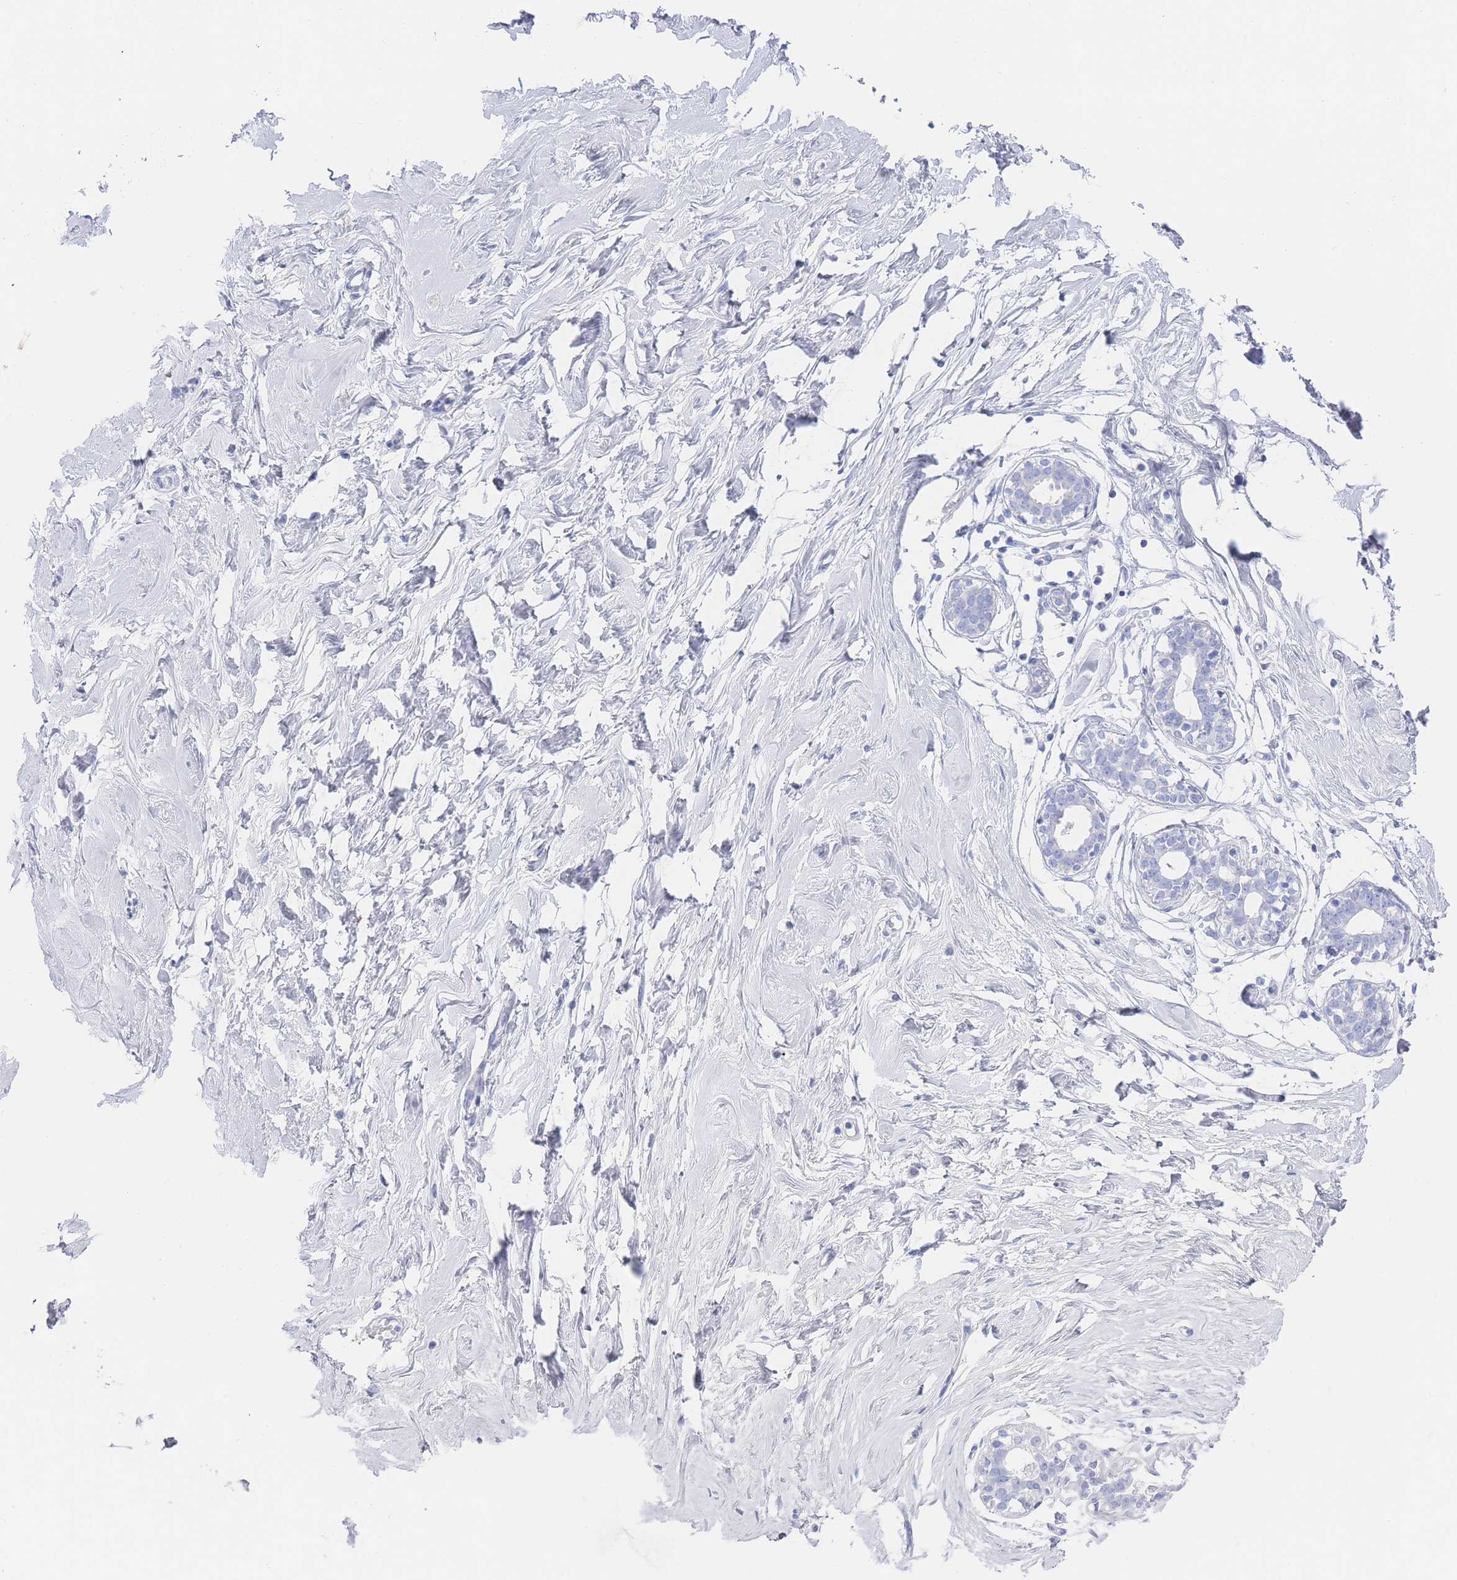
{"staining": {"intensity": "negative", "quantity": "none", "location": "none"}, "tissue": "breast", "cell_type": "Adipocytes", "image_type": "normal", "snomed": [{"axis": "morphology", "description": "Normal tissue, NOS"}, {"axis": "morphology", "description": "Adenoma, NOS"}, {"axis": "topography", "description": "Breast"}], "caption": "This is a photomicrograph of IHC staining of unremarkable breast, which shows no expression in adipocytes.", "gene": "LRRC37A2", "patient": {"sex": "female", "age": 23}}